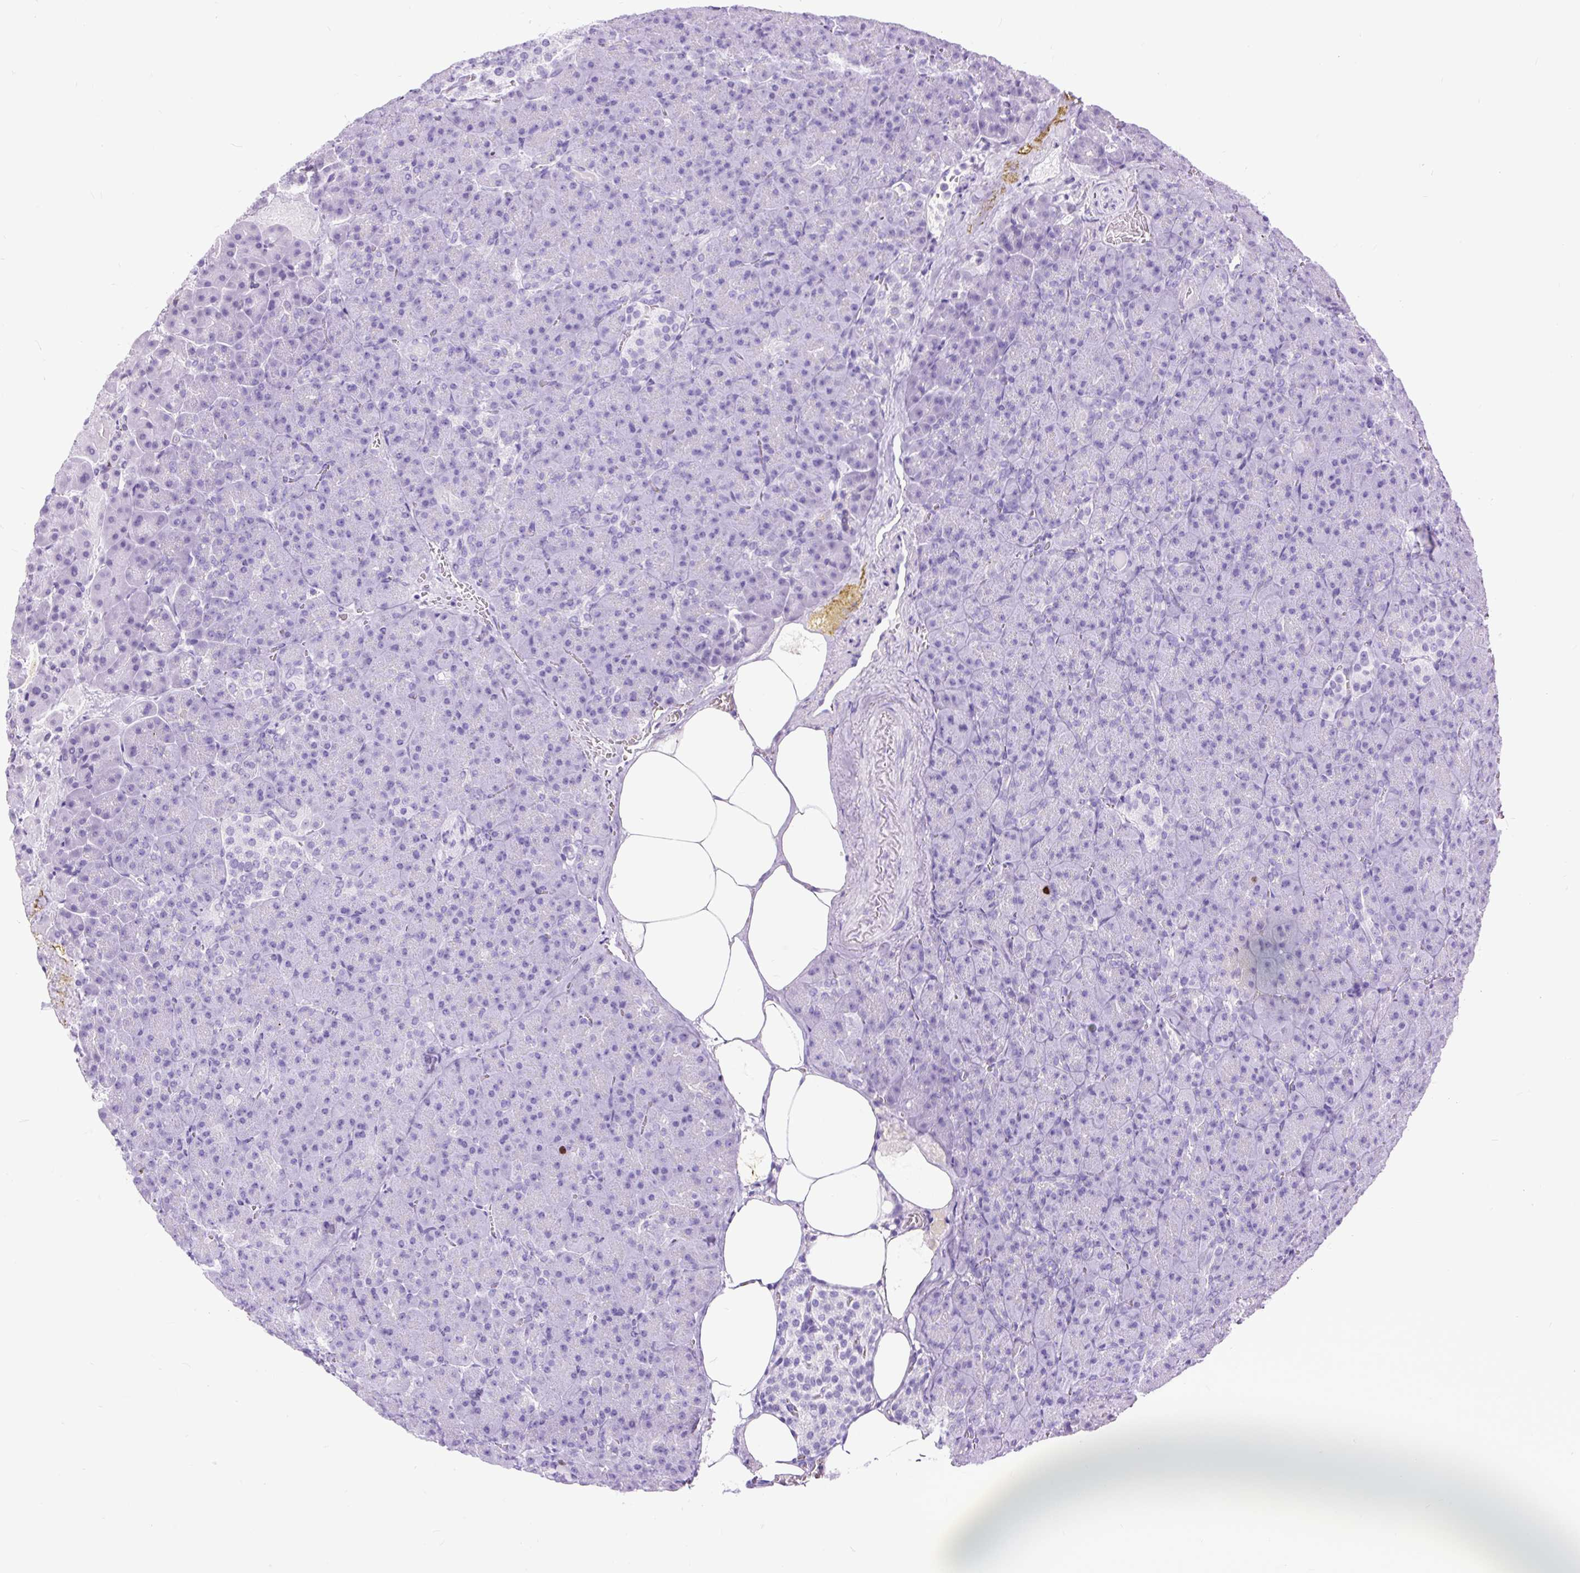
{"staining": {"intensity": "negative", "quantity": "none", "location": "none"}, "tissue": "pancreas", "cell_type": "Exocrine glandular cells", "image_type": "normal", "snomed": [{"axis": "morphology", "description": "Normal tissue, NOS"}, {"axis": "topography", "description": "Pancreas"}], "caption": "An immunohistochemistry photomicrograph of unremarkable pancreas is shown. There is no staining in exocrine glandular cells of pancreas. (DAB immunohistochemistry, high magnification).", "gene": "RACGAP1", "patient": {"sex": "female", "age": 74}}